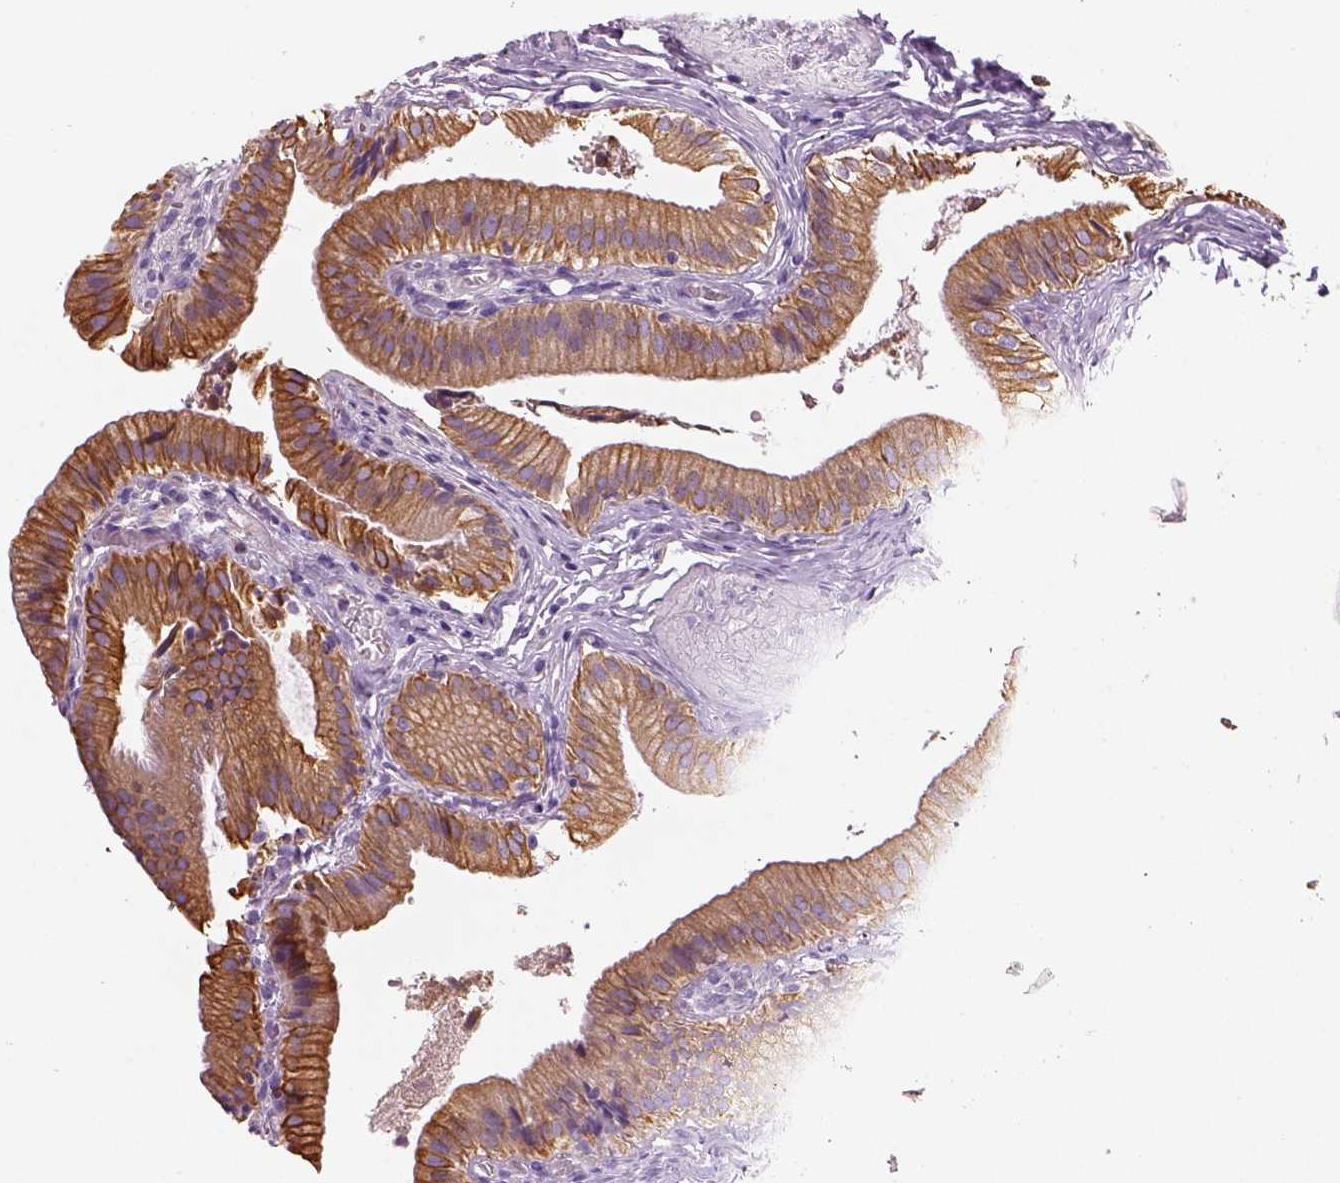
{"staining": {"intensity": "moderate", "quantity": ">75%", "location": "cytoplasmic/membranous"}, "tissue": "gallbladder", "cell_type": "Glandular cells", "image_type": "normal", "snomed": [{"axis": "morphology", "description": "Normal tissue, NOS"}, {"axis": "topography", "description": "Gallbladder"}], "caption": "Approximately >75% of glandular cells in unremarkable gallbladder display moderate cytoplasmic/membranous protein expression as visualized by brown immunohistochemical staining.", "gene": "CHST14", "patient": {"sex": "female", "age": 47}}